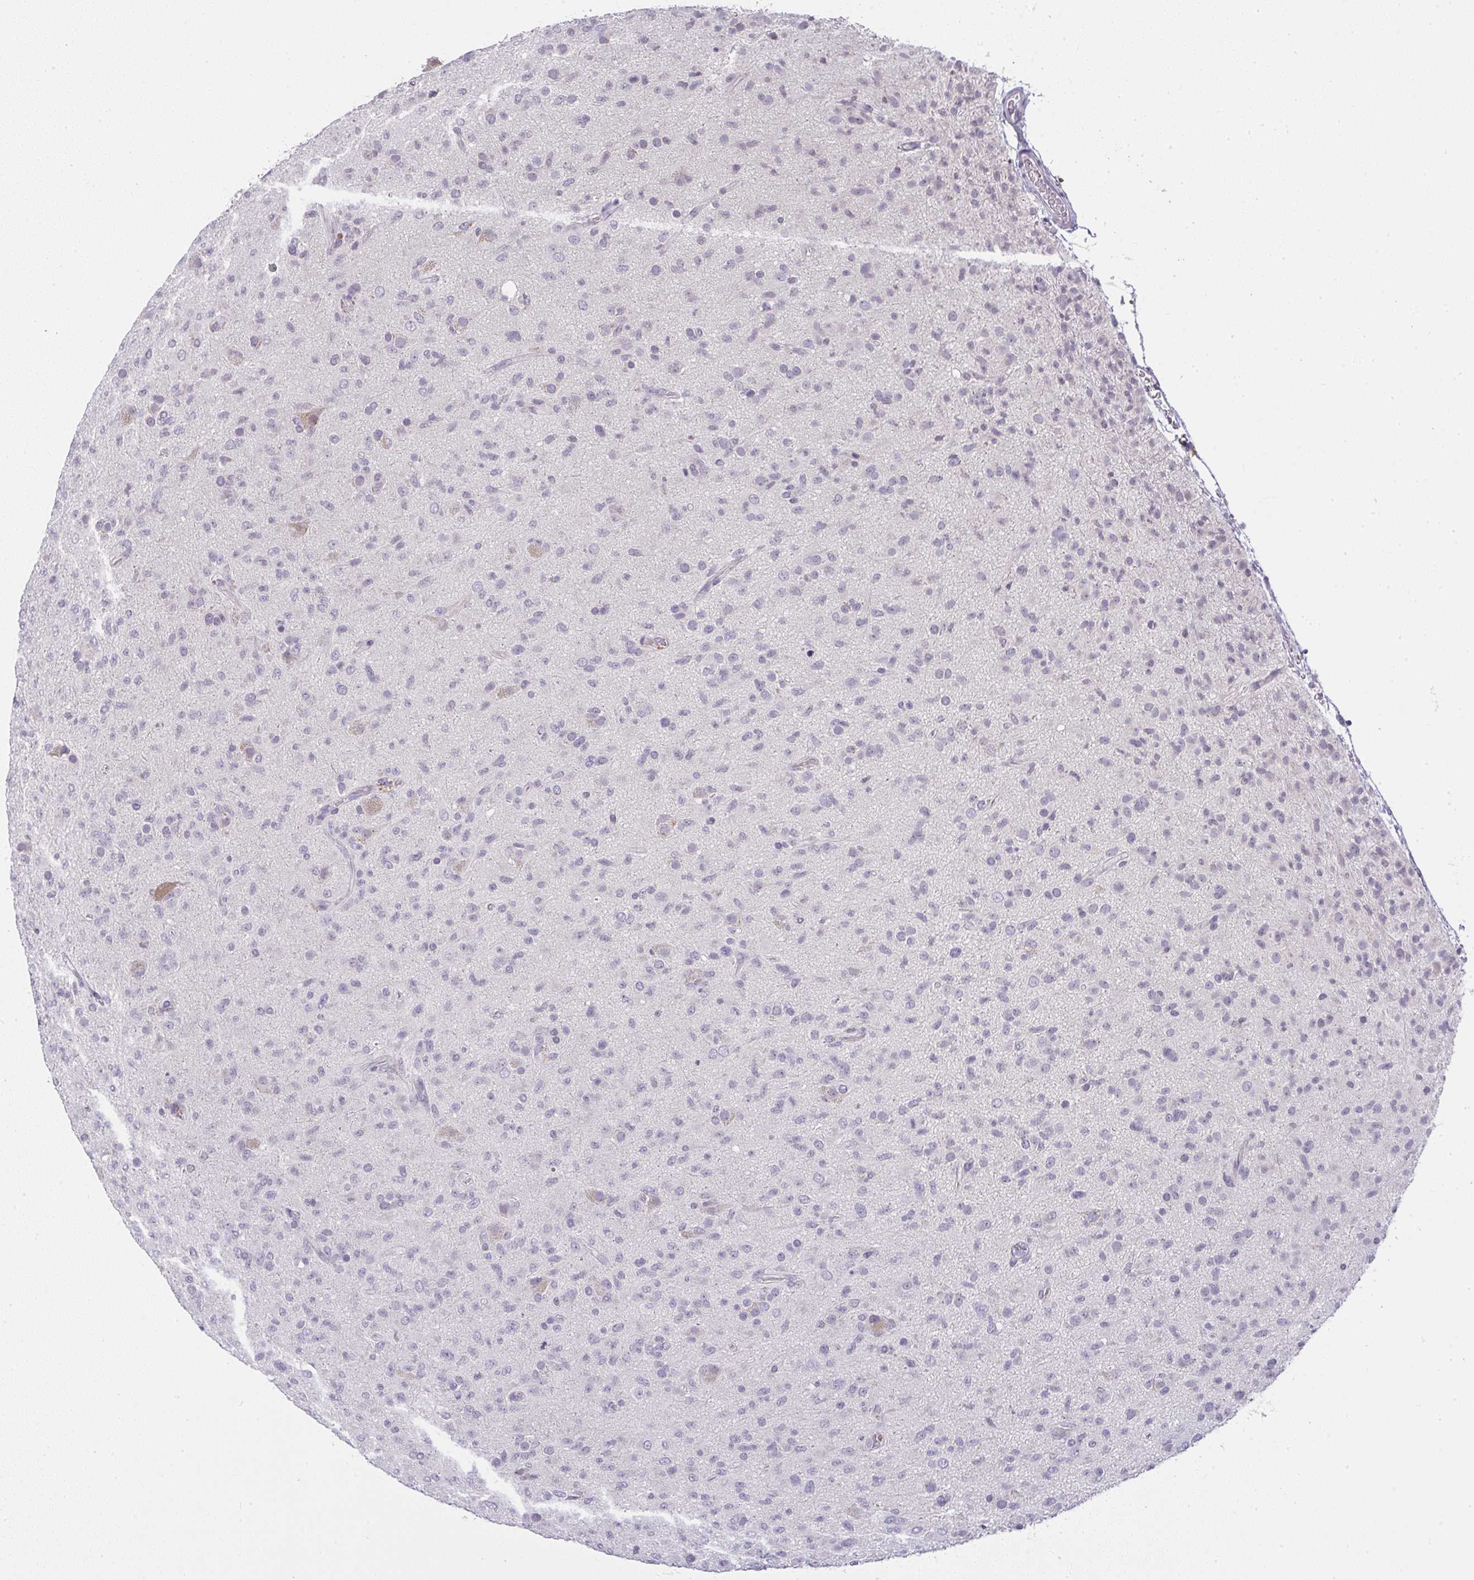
{"staining": {"intensity": "negative", "quantity": "none", "location": "none"}, "tissue": "glioma", "cell_type": "Tumor cells", "image_type": "cancer", "snomed": [{"axis": "morphology", "description": "Glioma, malignant, Low grade"}, {"axis": "topography", "description": "Brain"}], "caption": "Immunohistochemistry histopathology image of neoplastic tissue: human malignant glioma (low-grade) stained with DAB demonstrates no significant protein positivity in tumor cells.", "gene": "CACNA1S", "patient": {"sex": "male", "age": 65}}